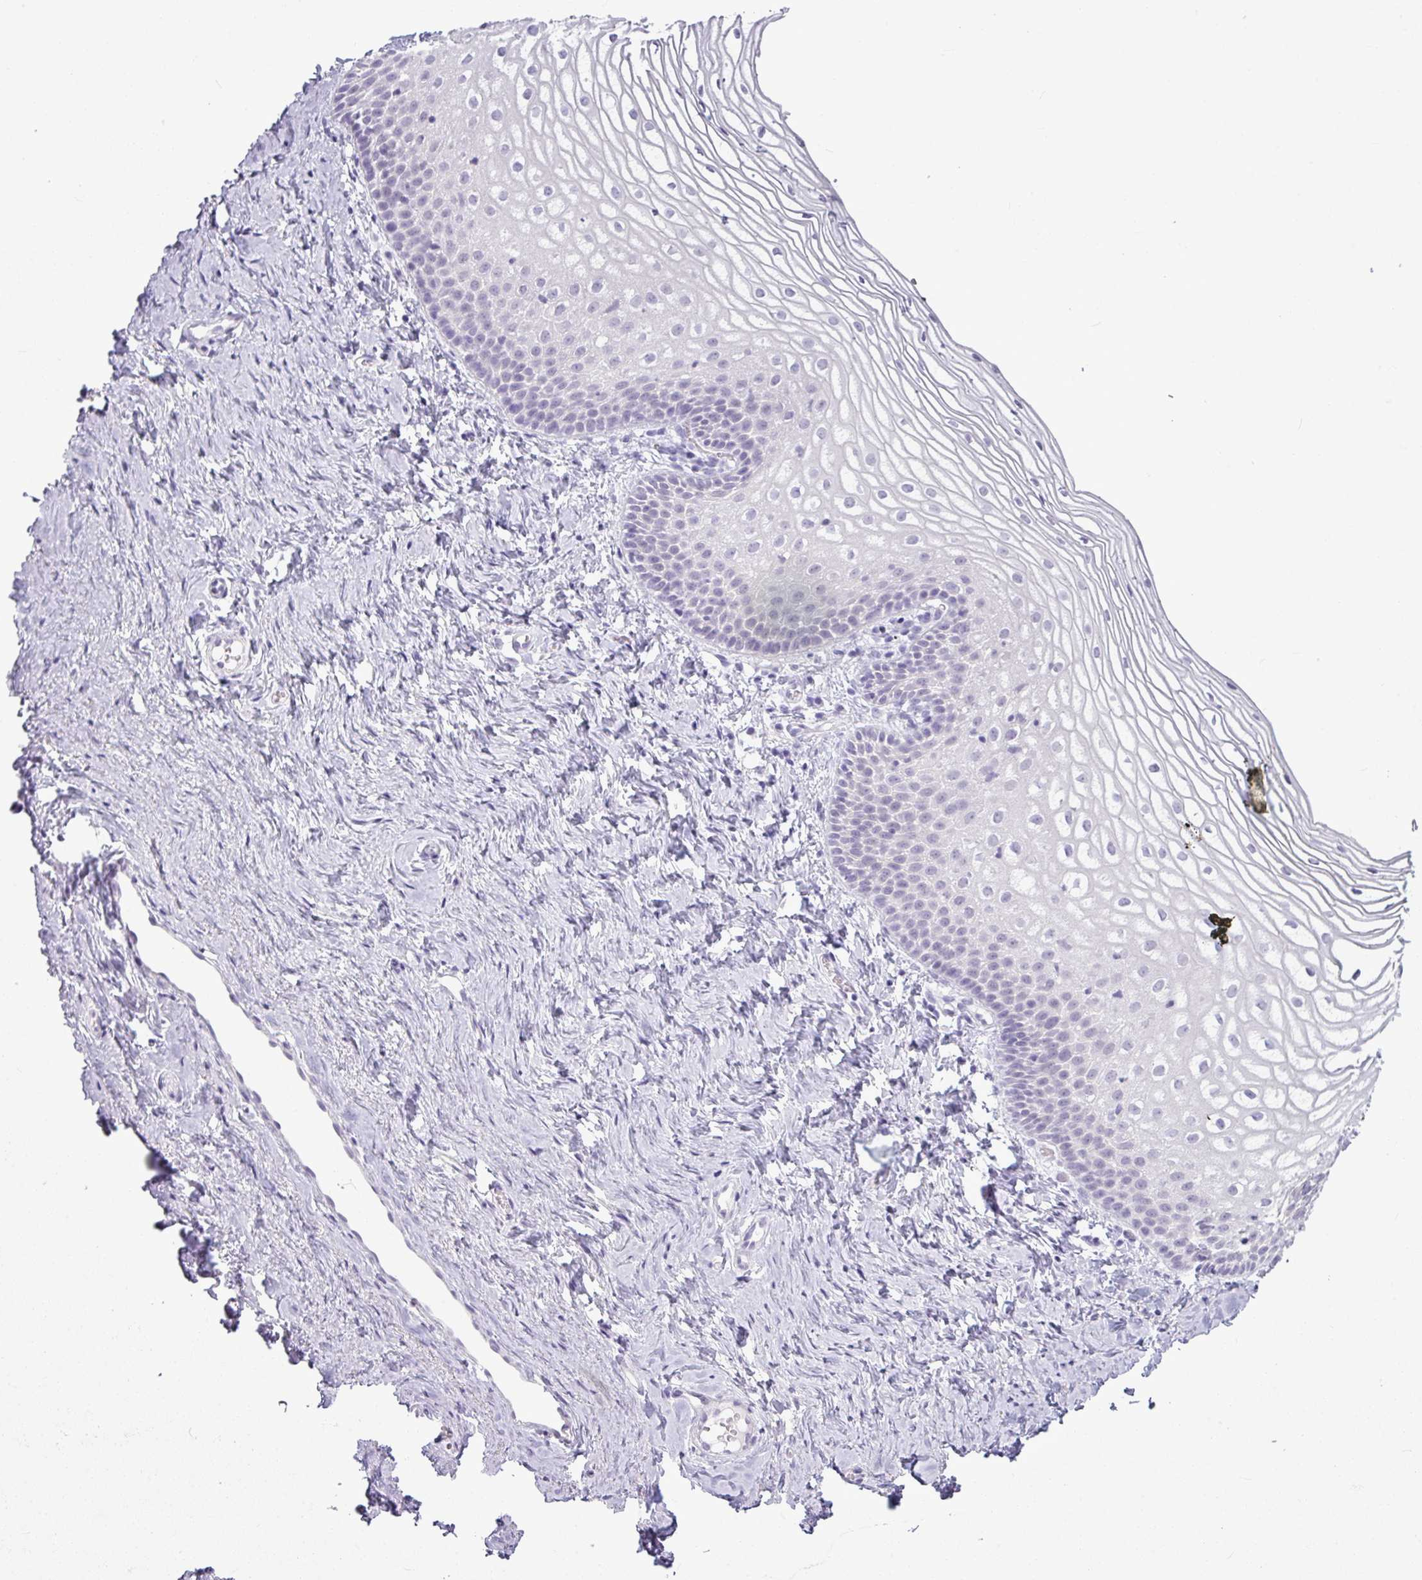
{"staining": {"intensity": "negative", "quantity": "none", "location": "none"}, "tissue": "vagina", "cell_type": "Squamous epithelial cells", "image_type": "normal", "snomed": [{"axis": "morphology", "description": "Normal tissue, NOS"}, {"axis": "topography", "description": "Vagina"}], "caption": "High magnification brightfield microscopy of normal vagina stained with DAB (3,3'-diaminobenzidine) (brown) and counterstained with hematoxylin (blue): squamous epithelial cells show no significant expression. (Brightfield microscopy of DAB (3,3'-diaminobenzidine) IHC at high magnification).", "gene": "AMY2A", "patient": {"sex": "female", "age": 56}}